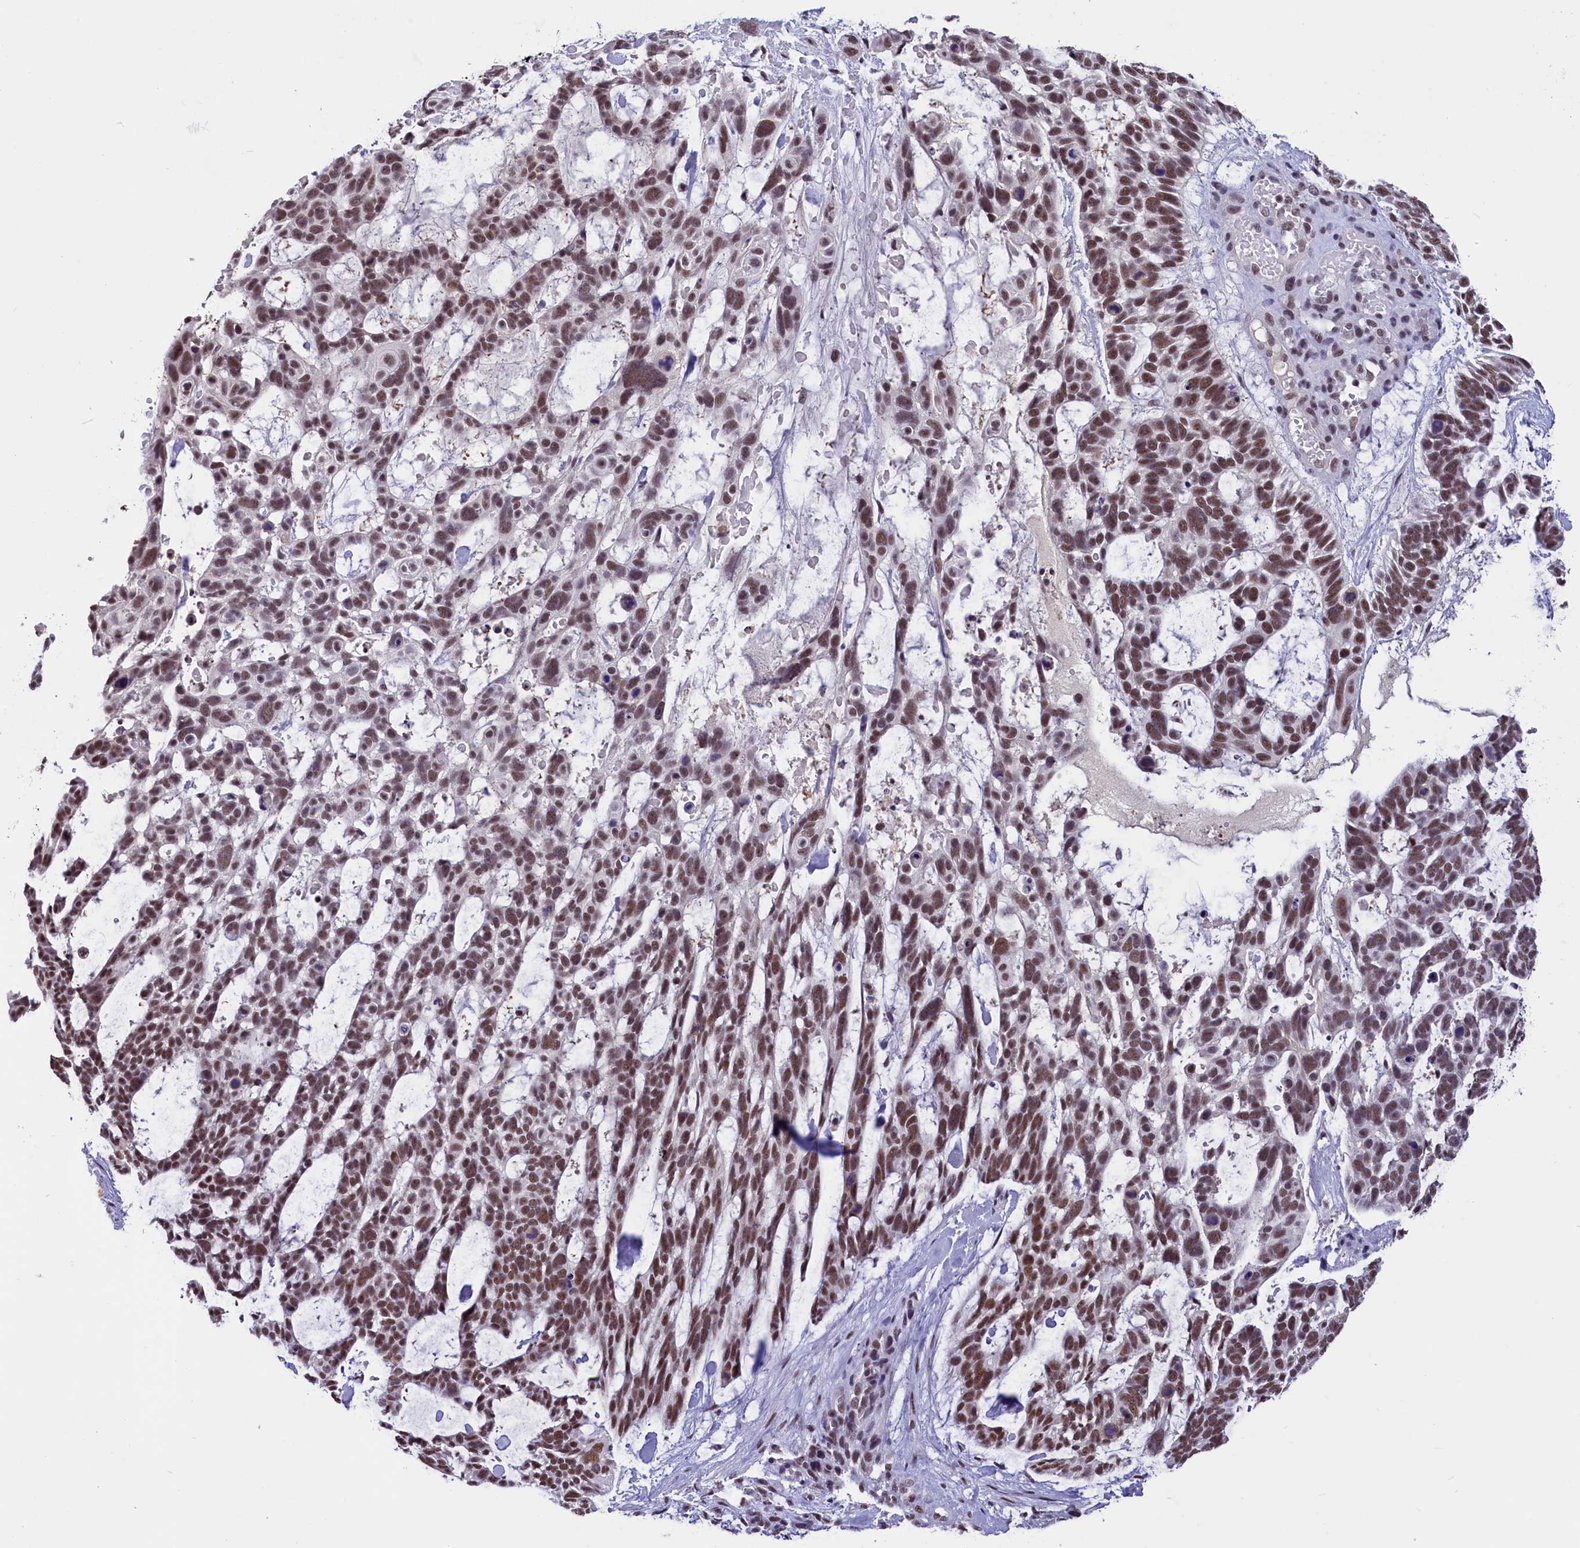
{"staining": {"intensity": "moderate", "quantity": ">75%", "location": "nuclear"}, "tissue": "skin cancer", "cell_type": "Tumor cells", "image_type": "cancer", "snomed": [{"axis": "morphology", "description": "Basal cell carcinoma"}, {"axis": "topography", "description": "Skin"}], "caption": "Immunohistochemistry micrograph of skin cancer stained for a protein (brown), which exhibits medium levels of moderate nuclear staining in about >75% of tumor cells.", "gene": "ZC3H4", "patient": {"sex": "male", "age": 88}}